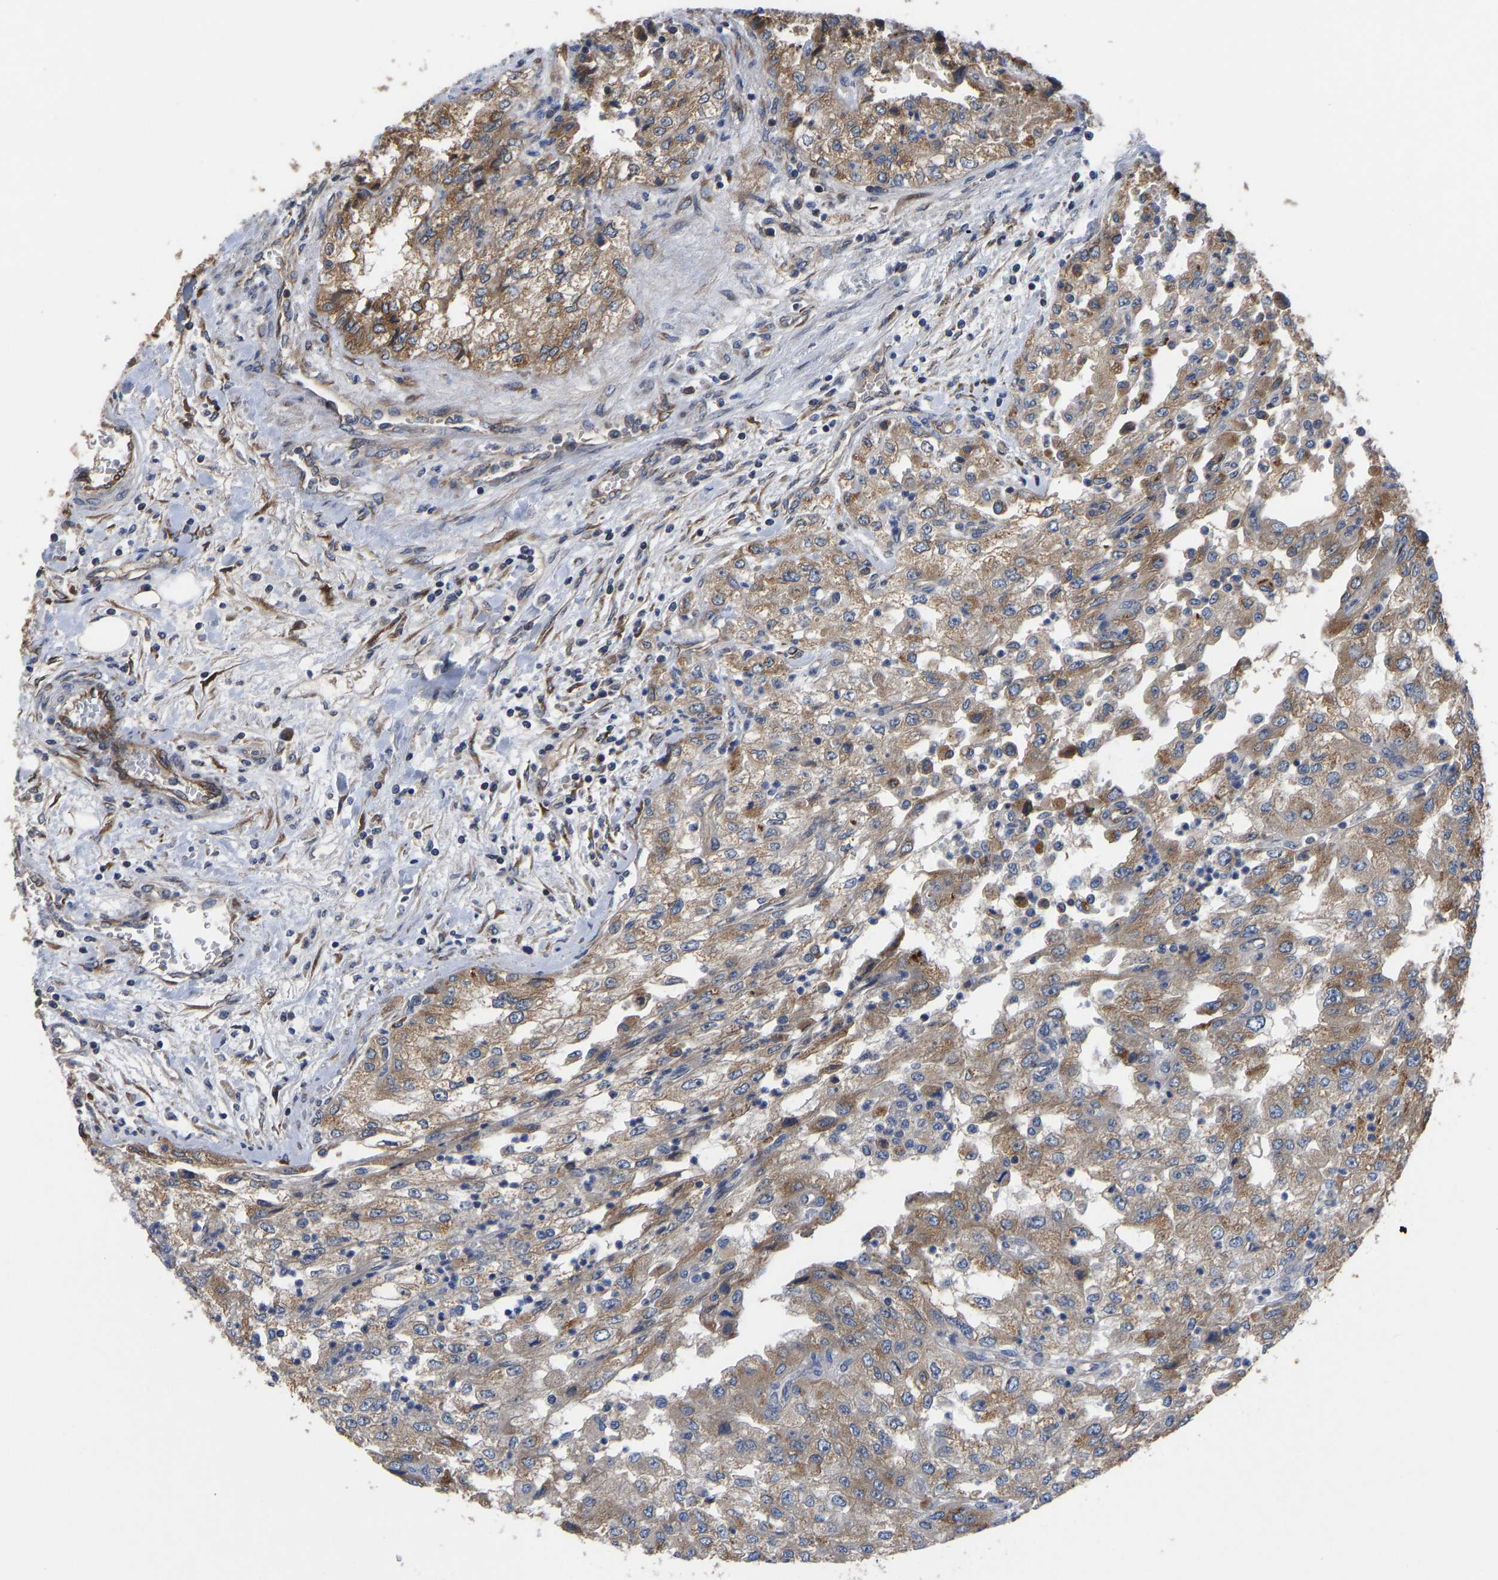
{"staining": {"intensity": "moderate", "quantity": "25%-75%", "location": "cytoplasmic/membranous"}, "tissue": "renal cancer", "cell_type": "Tumor cells", "image_type": "cancer", "snomed": [{"axis": "morphology", "description": "Adenocarcinoma, NOS"}, {"axis": "topography", "description": "Kidney"}], "caption": "Protein staining of renal adenocarcinoma tissue demonstrates moderate cytoplasmic/membranous positivity in approximately 25%-75% of tumor cells. The staining was performed using DAB (3,3'-diaminobenzidine) to visualize the protein expression in brown, while the nuclei were stained in blue with hematoxylin (Magnification: 20x).", "gene": "FRRS1", "patient": {"sex": "female", "age": 54}}